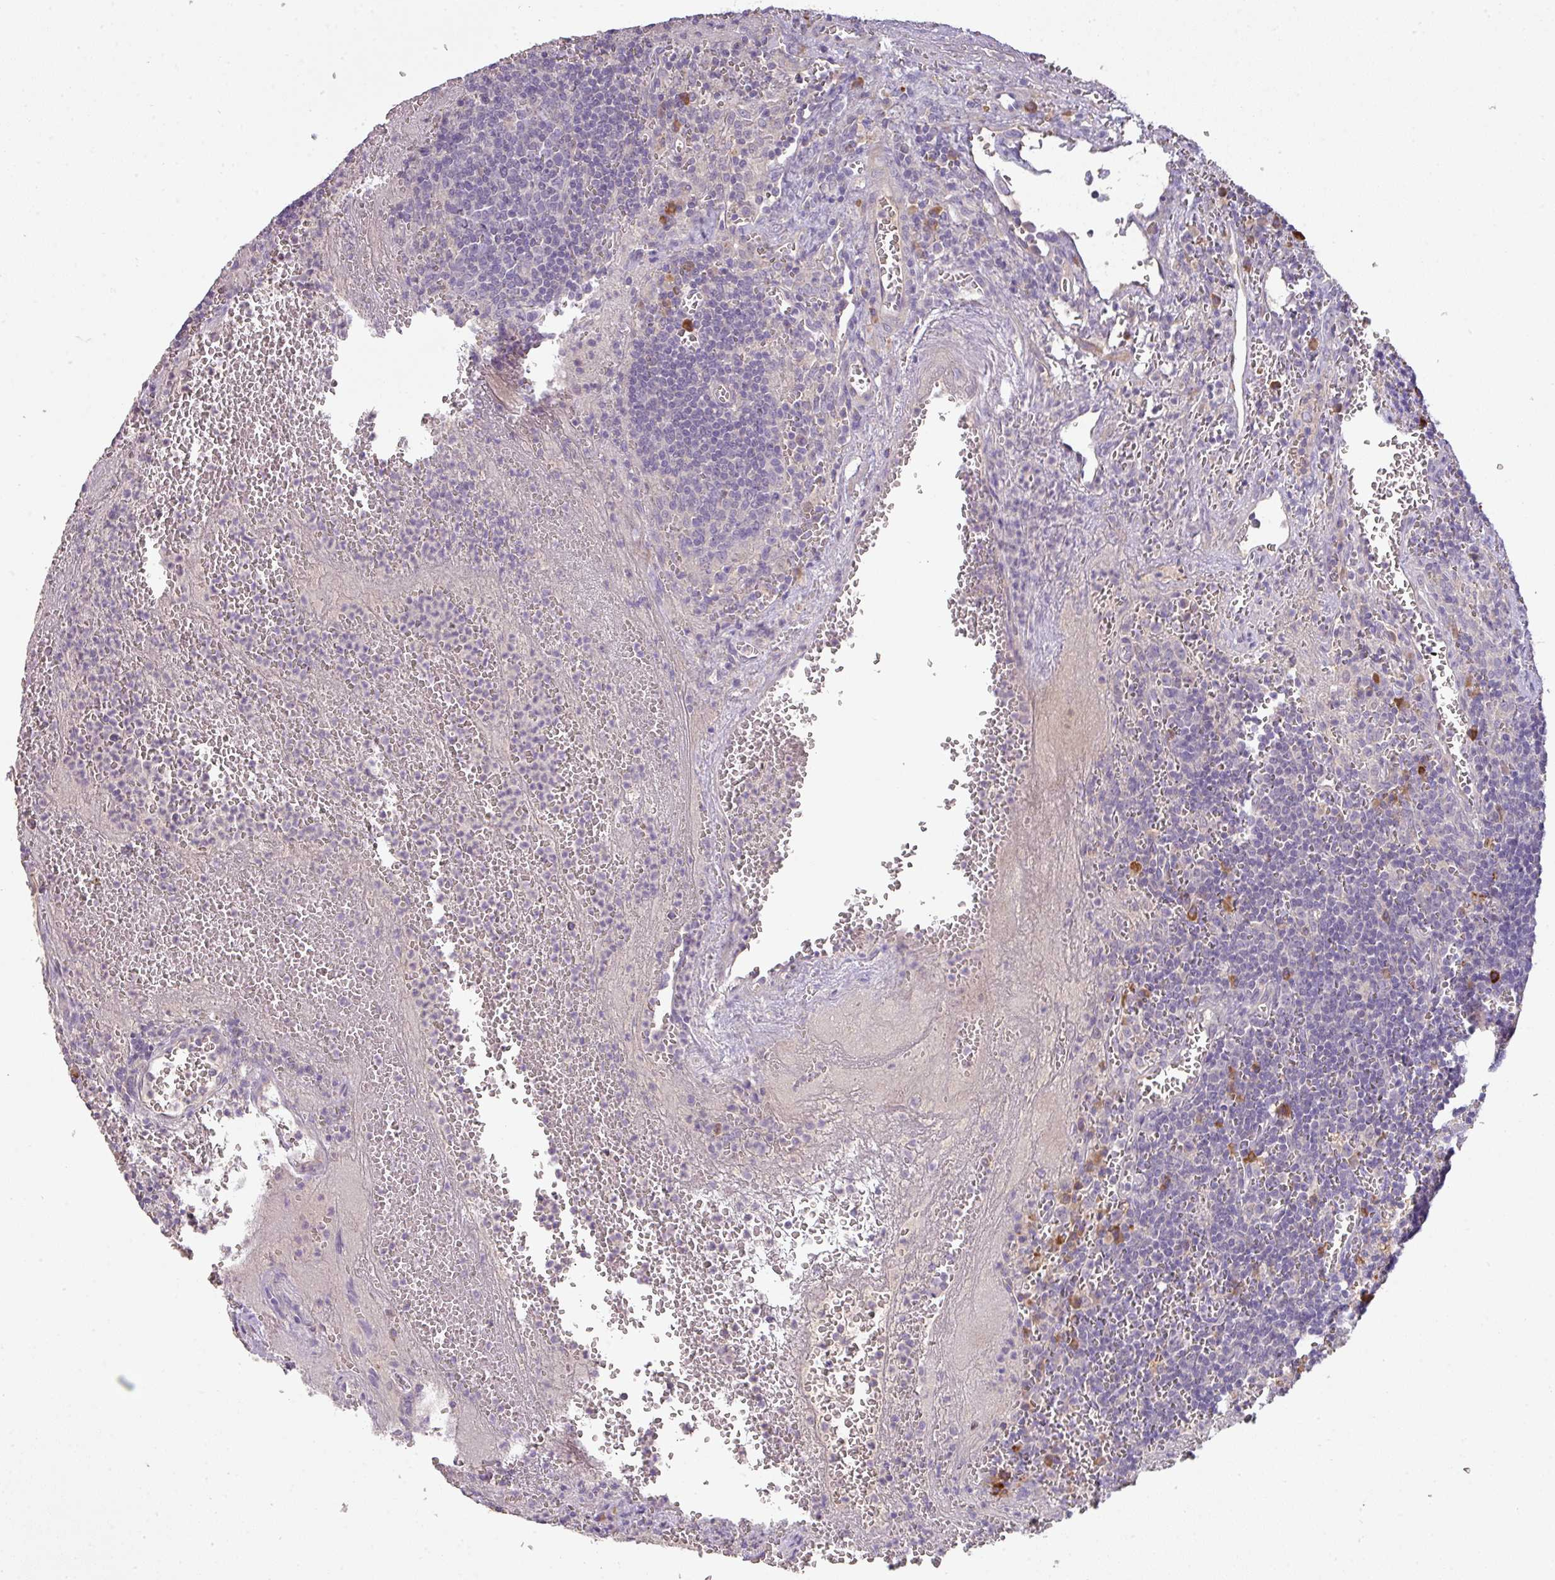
{"staining": {"intensity": "moderate", "quantity": "<25%", "location": "cytoplasmic/membranous"}, "tissue": "lymph node", "cell_type": "Germinal center cells", "image_type": "normal", "snomed": [{"axis": "morphology", "description": "Normal tissue, NOS"}, {"axis": "topography", "description": "Lymph node"}], "caption": "A high-resolution micrograph shows immunohistochemistry staining of benign lymph node, which demonstrates moderate cytoplasmic/membranous positivity in approximately <25% of germinal center cells. (DAB IHC, brown staining for protein, blue staining for nuclei).", "gene": "ZNF266", "patient": {"sex": "male", "age": 50}}